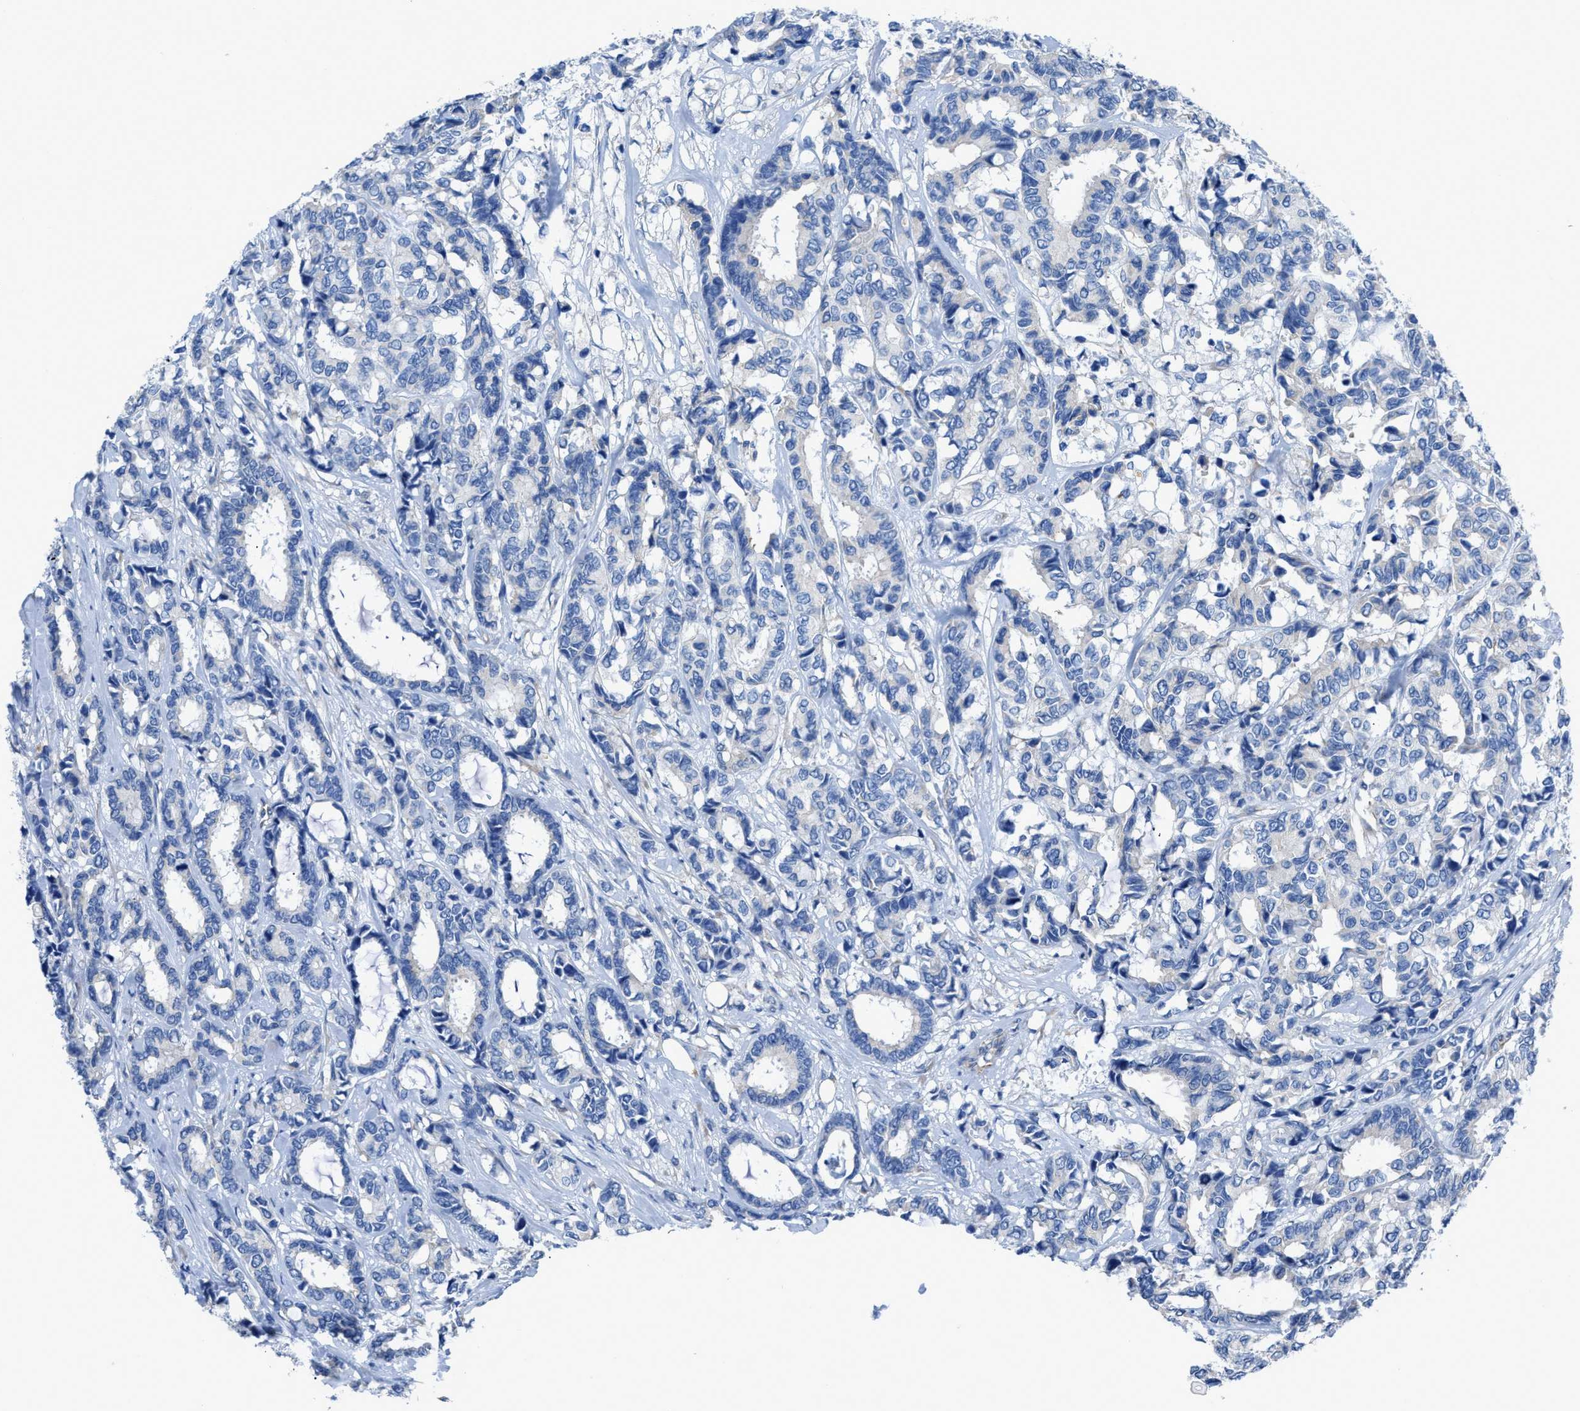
{"staining": {"intensity": "negative", "quantity": "none", "location": "none"}, "tissue": "breast cancer", "cell_type": "Tumor cells", "image_type": "cancer", "snomed": [{"axis": "morphology", "description": "Duct carcinoma"}, {"axis": "topography", "description": "Breast"}], "caption": "Immunohistochemistry photomicrograph of neoplastic tissue: breast infiltrating ductal carcinoma stained with DAB reveals no significant protein expression in tumor cells.", "gene": "ITPR1", "patient": {"sex": "female", "age": 87}}